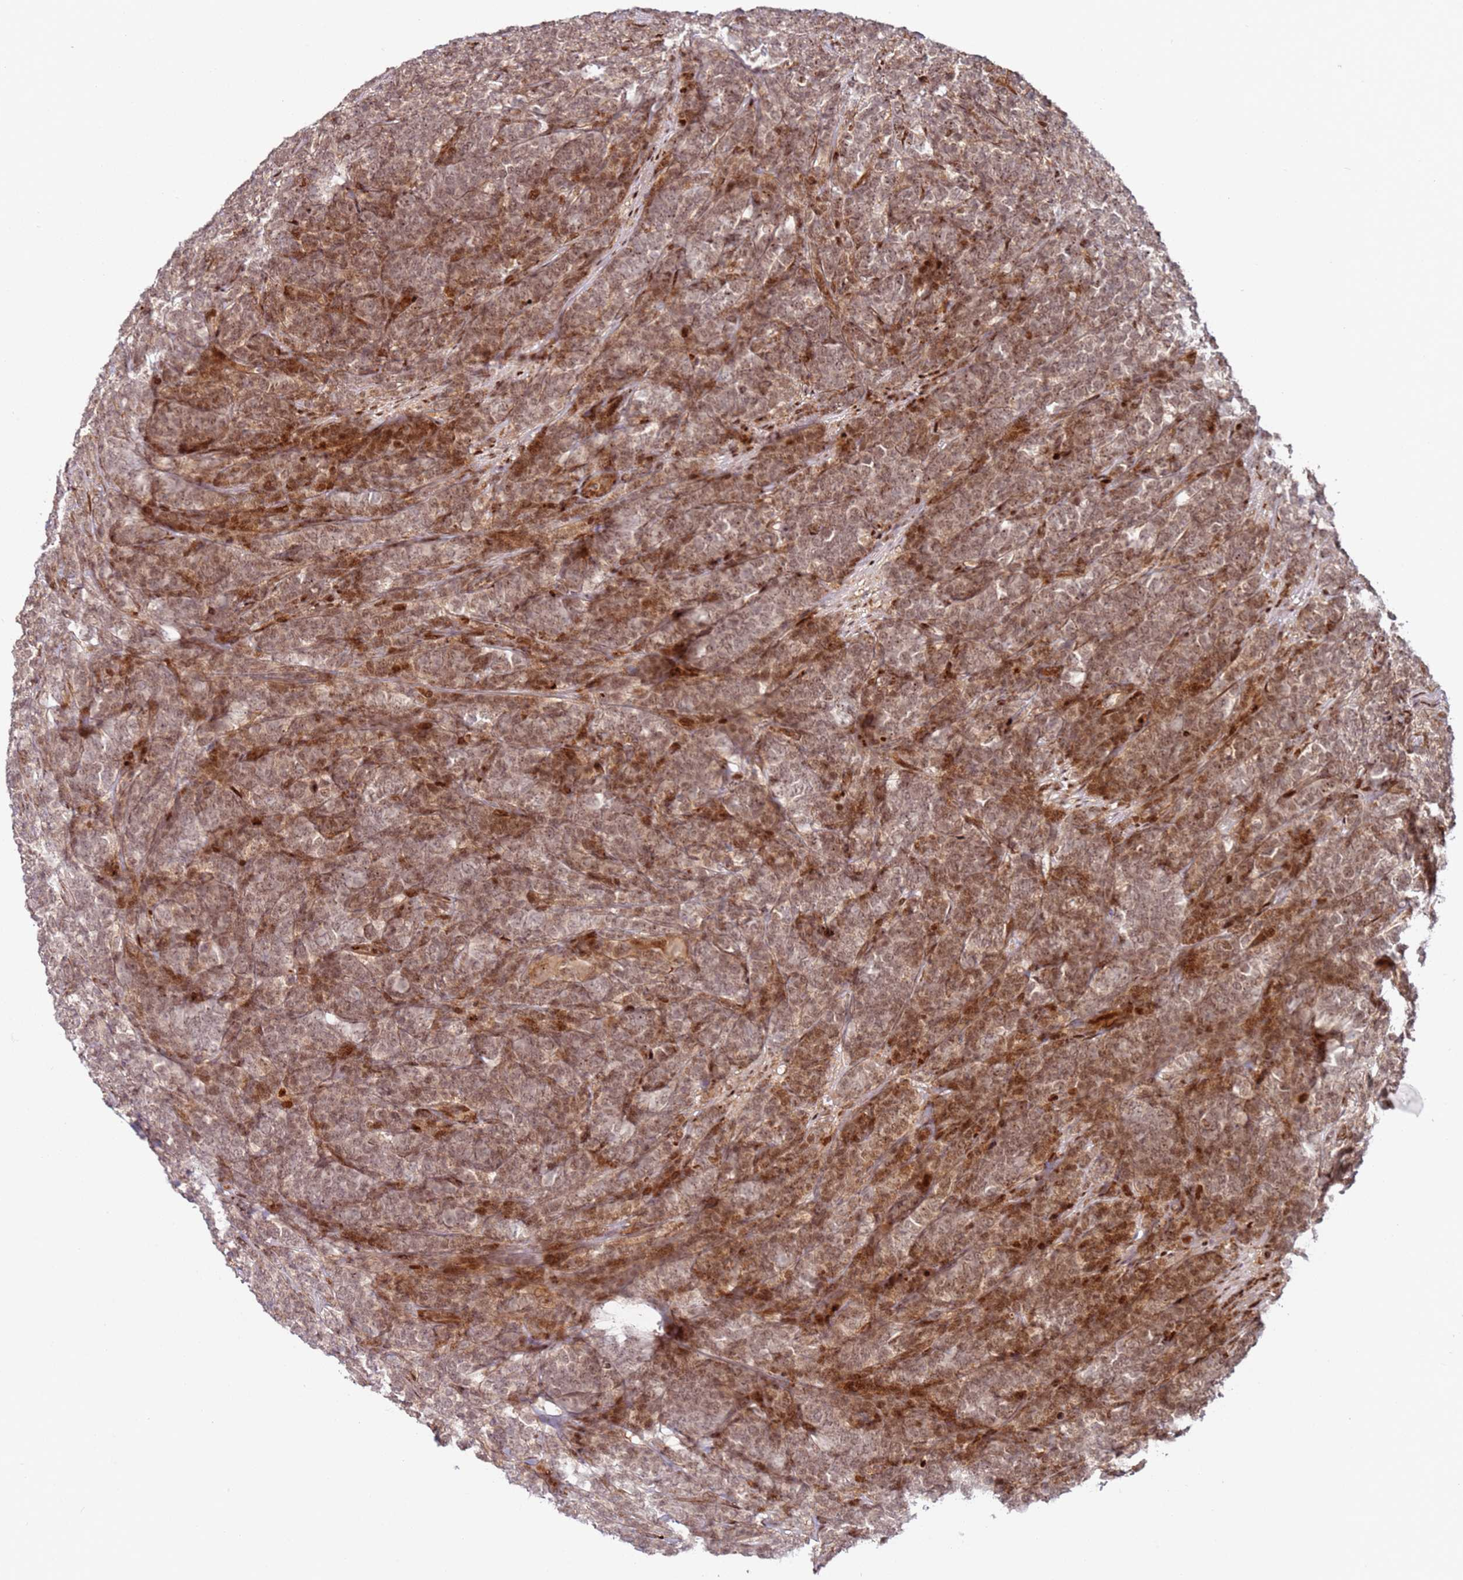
{"staining": {"intensity": "moderate", "quantity": ">75%", "location": "cytoplasmic/membranous,nuclear"}, "tissue": "lymphoma", "cell_type": "Tumor cells", "image_type": "cancer", "snomed": [{"axis": "morphology", "description": "Malignant lymphoma, non-Hodgkin's type, High grade"}, {"axis": "topography", "description": "Small intestine"}], "caption": "Human lymphoma stained with a brown dye exhibits moderate cytoplasmic/membranous and nuclear positive positivity in approximately >75% of tumor cells.", "gene": "TMEM233", "patient": {"sex": "male", "age": 8}}